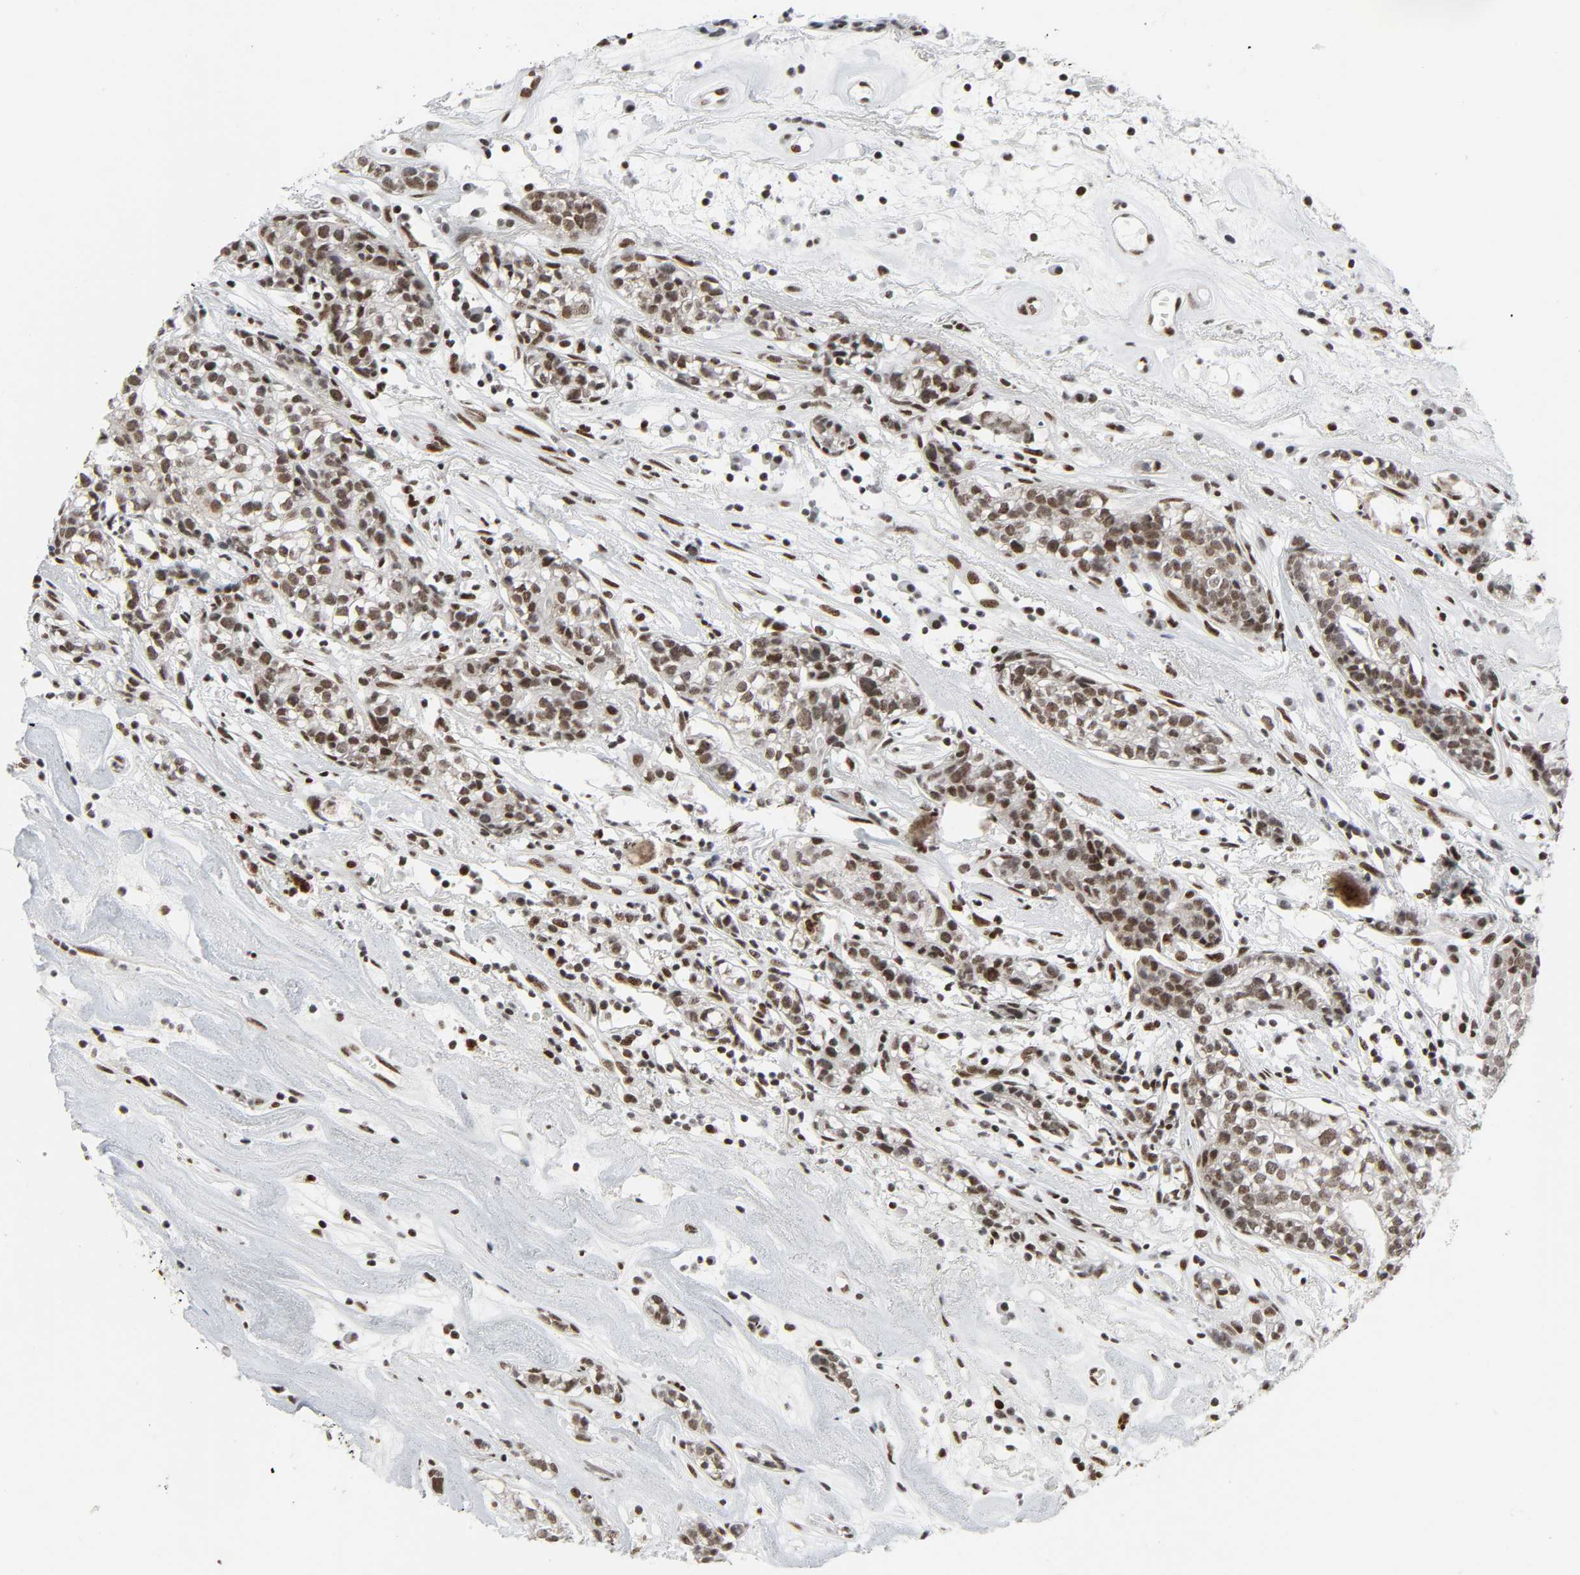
{"staining": {"intensity": "moderate", "quantity": ">75%", "location": "nuclear"}, "tissue": "head and neck cancer", "cell_type": "Tumor cells", "image_type": "cancer", "snomed": [{"axis": "morphology", "description": "Adenocarcinoma, NOS"}, {"axis": "topography", "description": "Salivary gland"}, {"axis": "topography", "description": "Head-Neck"}], "caption": "A medium amount of moderate nuclear expression is identified in about >75% of tumor cells in head and neck cancer tissue.", "gene": "CDK7", "patient": {"sex": "female", "age": 65}}